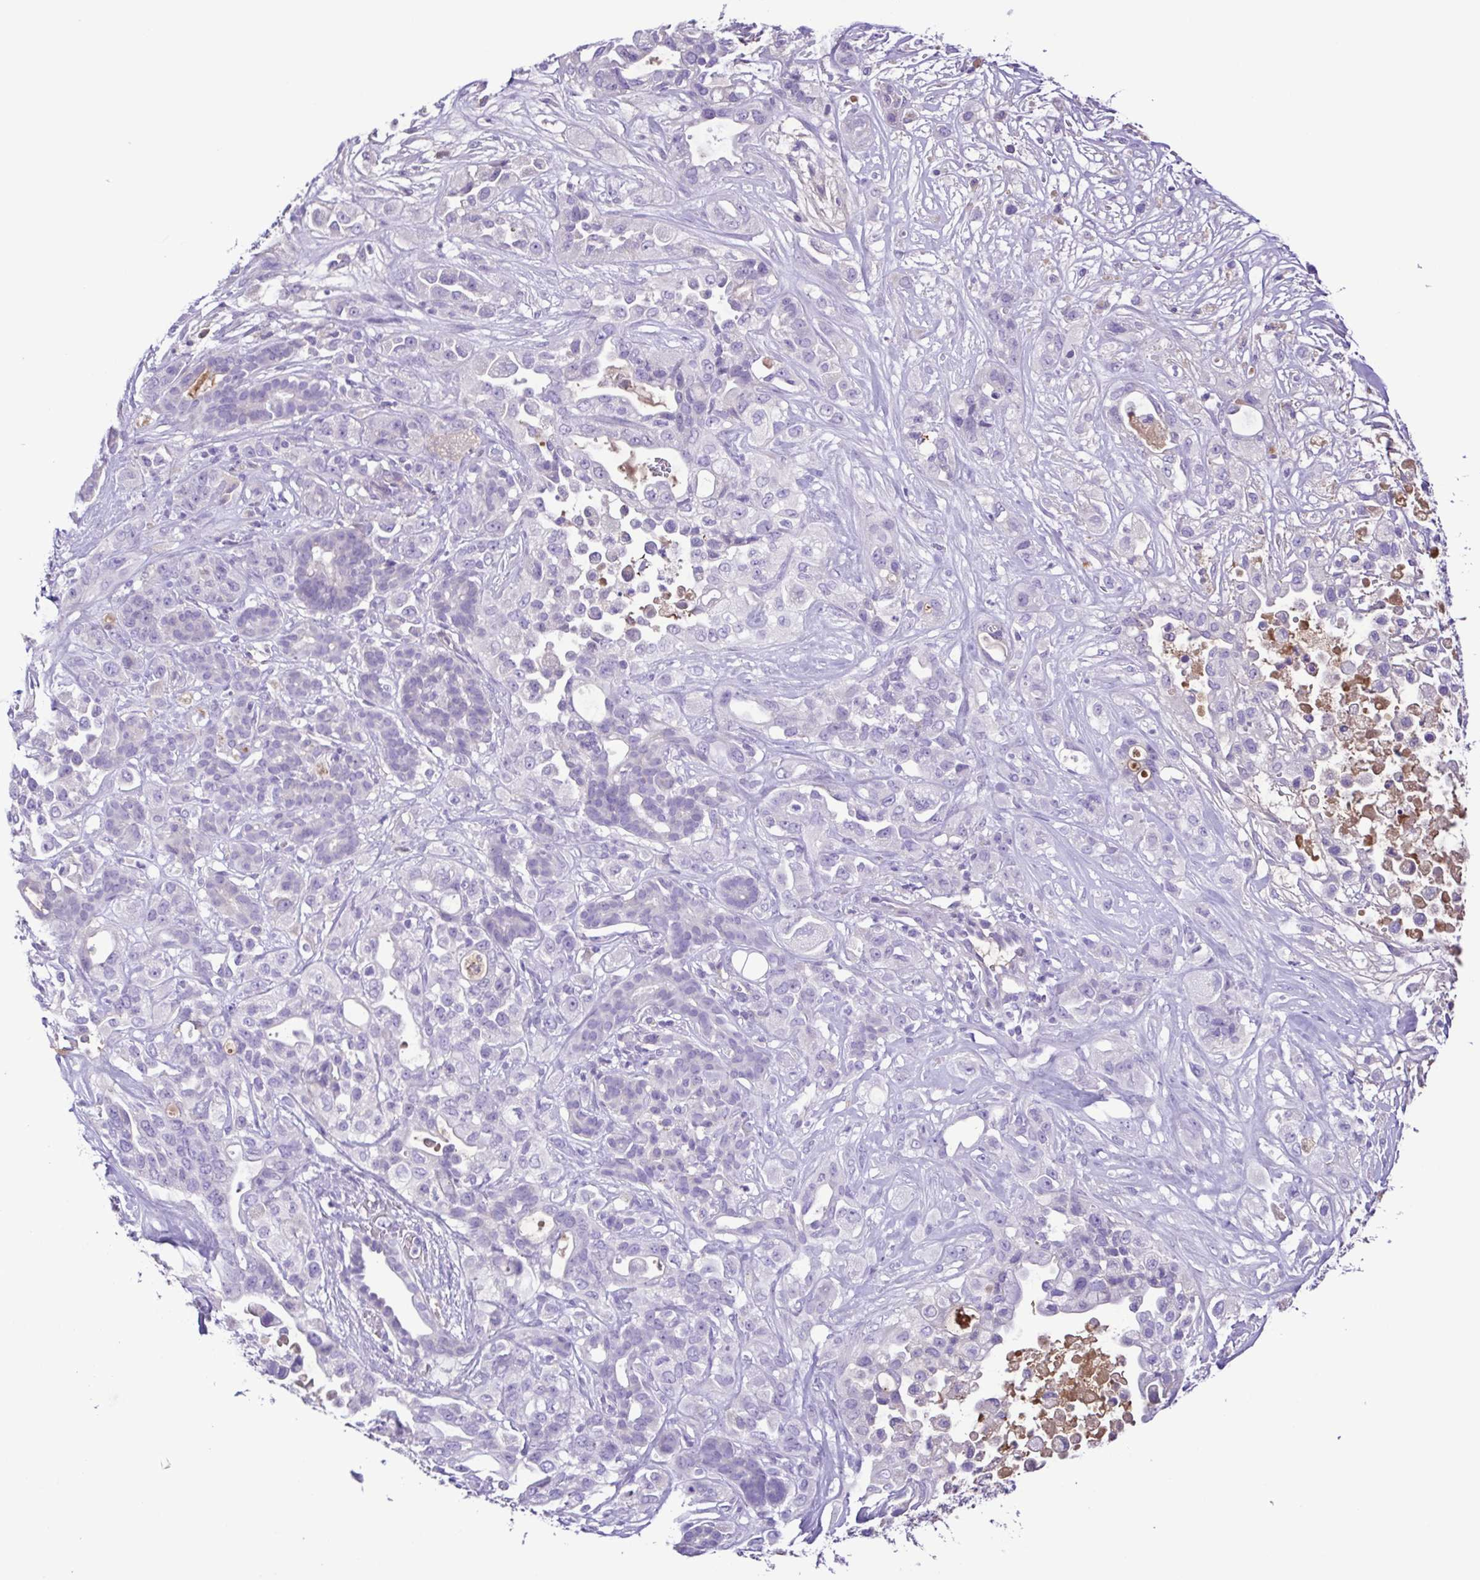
{"staining": {"intensity": "negative", "quantity": "none", "location": "none"}, "tissue": "pancreatic cancer", "cell_type": "Tumor cells", "image_type": "cancer", "snomed": [{"axis": "morphology", "description": "Adenocarcinoma, NOS"}, {"axis": "topography", "description": "Pancreas"}], "caption": "A high-resolution micrograph shows immunohistochemistry (IHC) staining of pancreatic cancer, which displays no significant expression in tumor cells. (Brightfield microscopy of DAB (3,3'-diaminobenzidine) immunohistochemistry (IHC) at high magnification).", "gene": "IGFL1", "patient": {"sex": "male", "age": 44}}